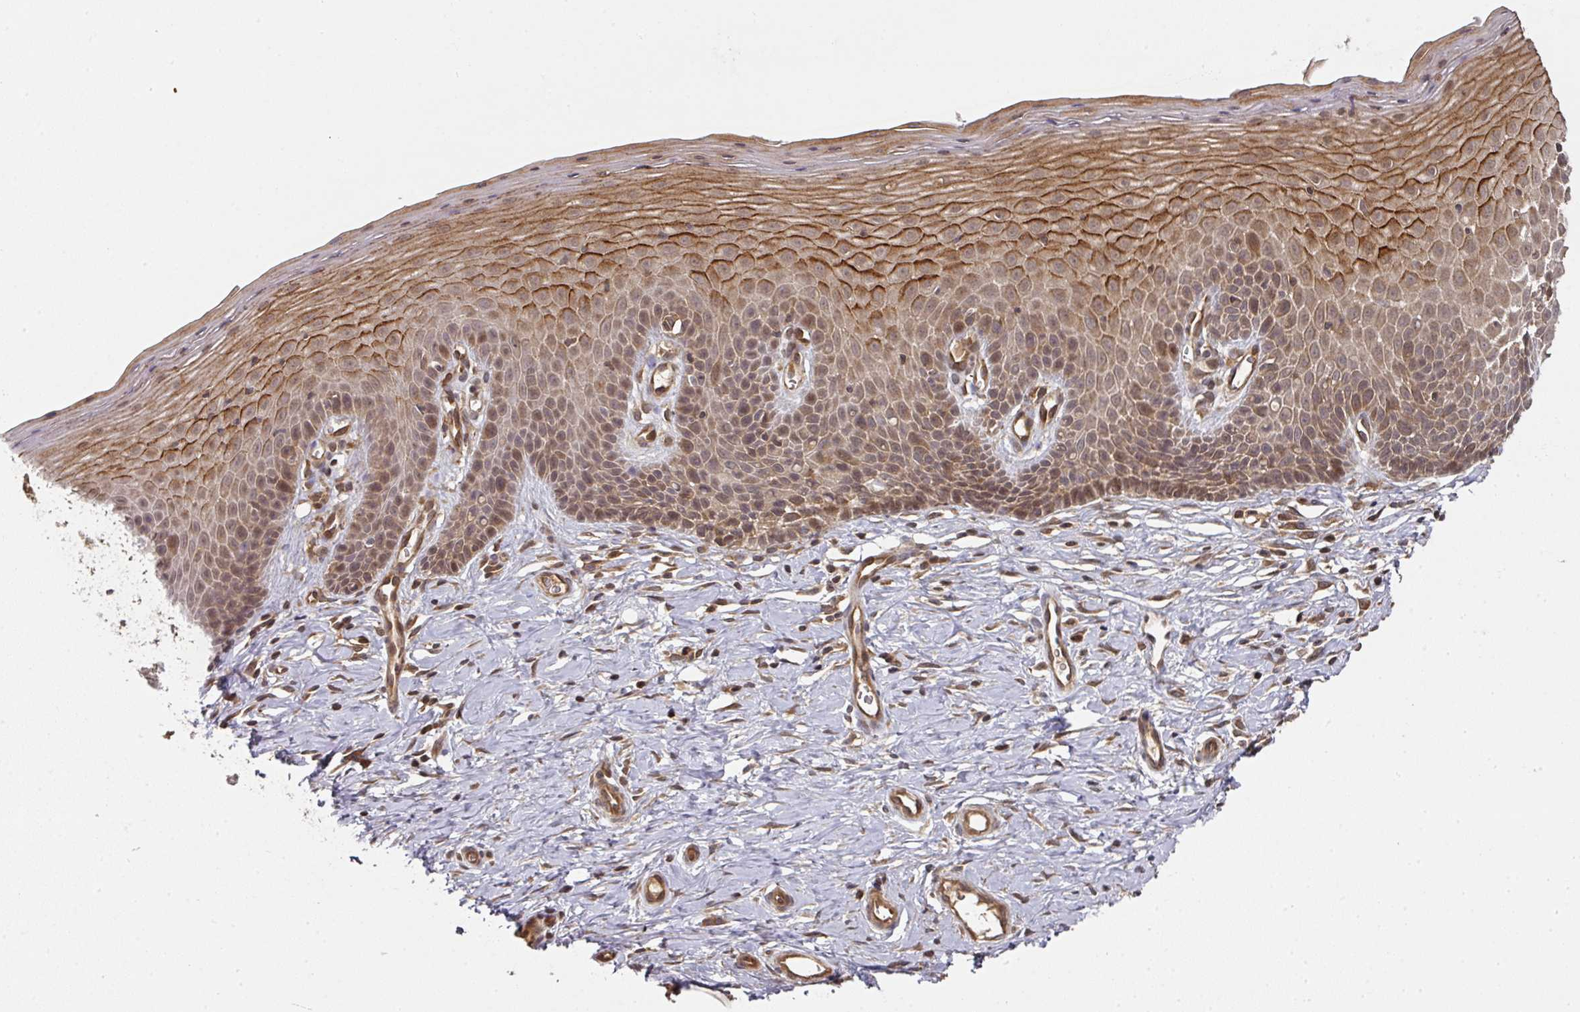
{"staining": {"intensity": "moderate", "quantity": ">75%", "location": "cytoplasmic/membranous"}, "tissue": "cervix", "cell_type": "Glandular cells", "image_type": "normal", "snomed": [{"axis": "morphology", "description": "Normal tissue, NOS"}, {"axis": "topography", "description": "Cervix"}], "caption": "A micrograph of human cervix stained for a protein shows moderate cytoplasmic/membranous brown staining in glandular cells.", "gene": "EIF4EBP2", "patient": {"sex": "female", "age": 36}}